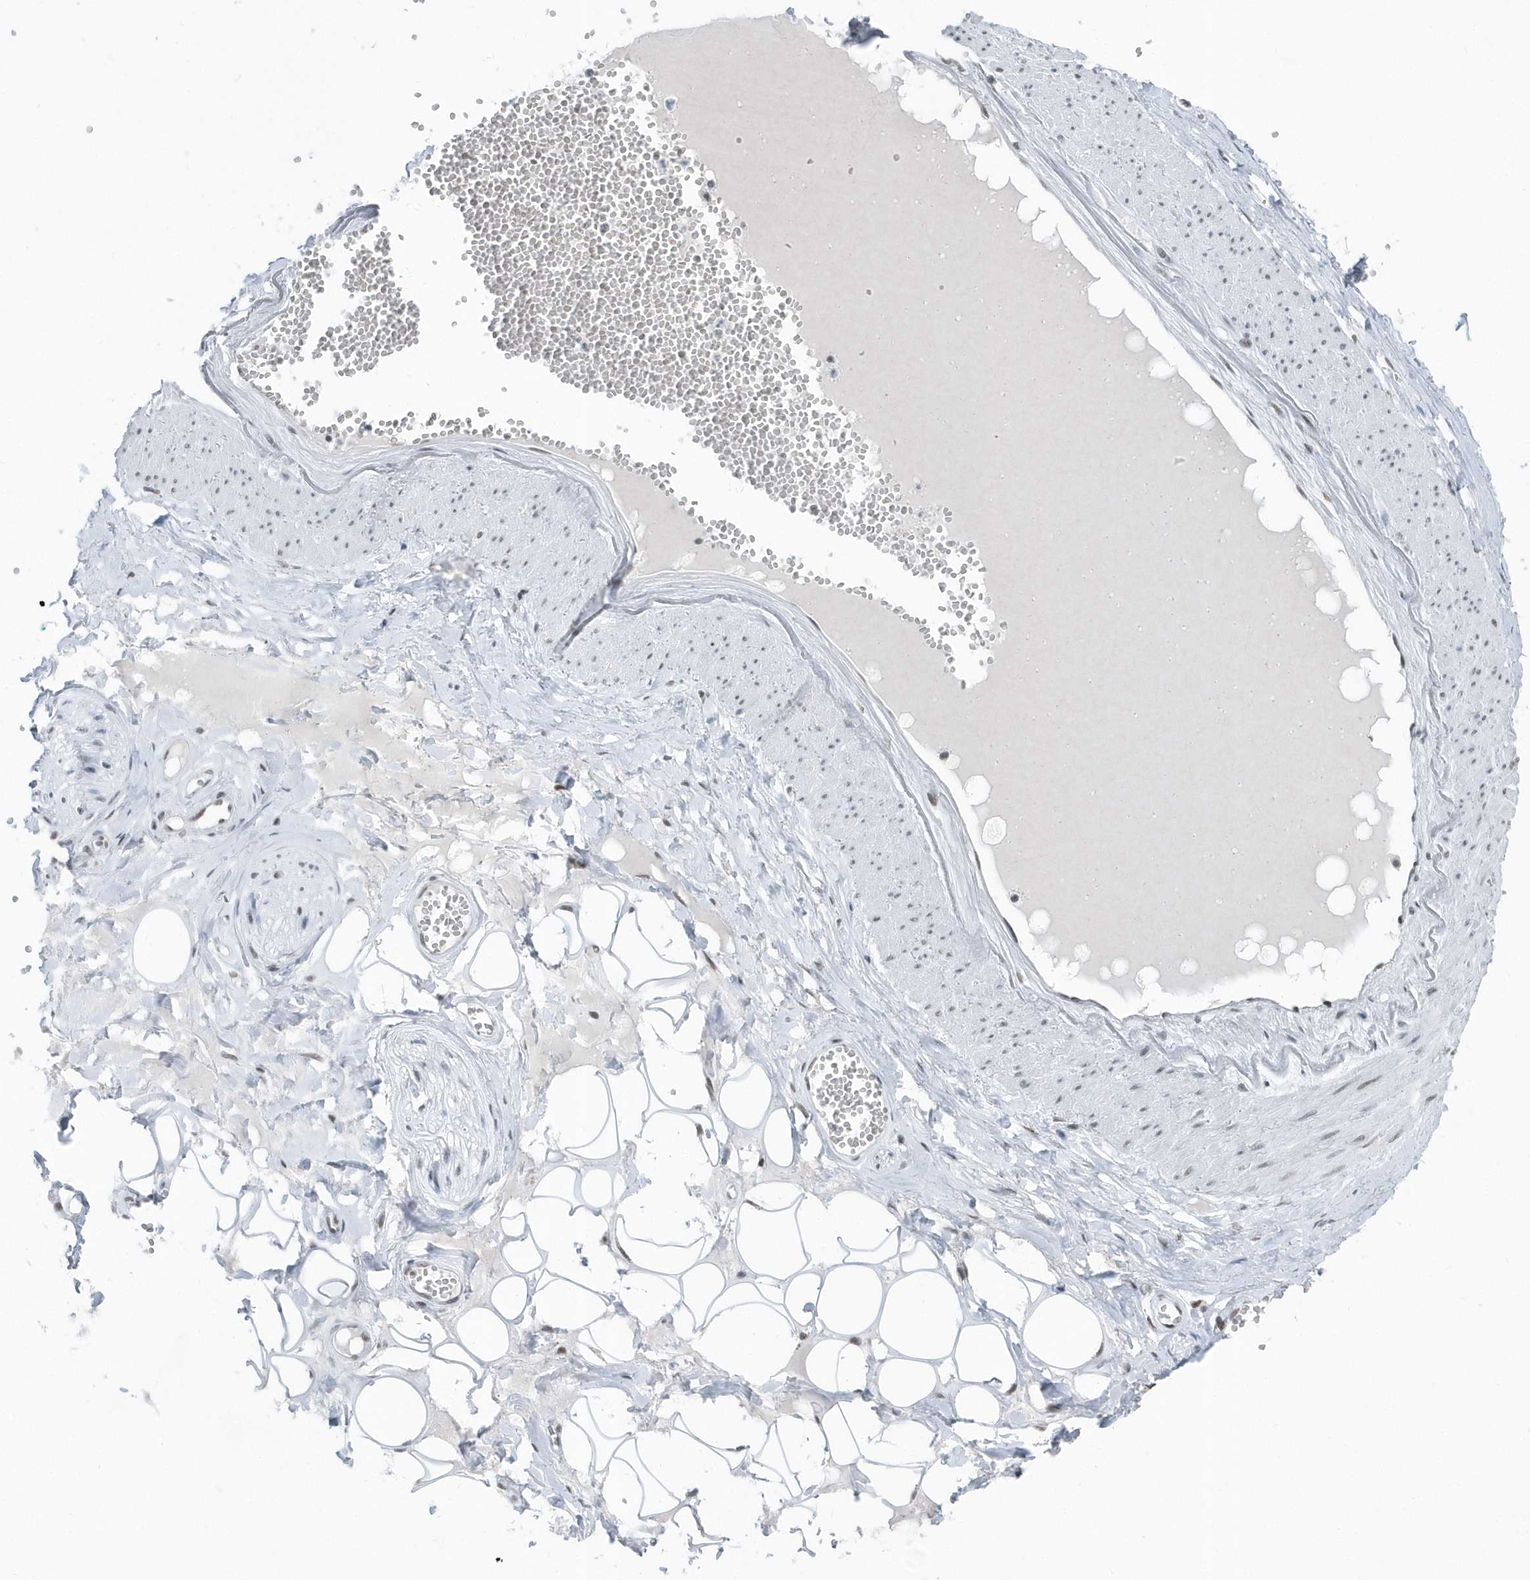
{"staining": {"intensity": "moderate", "quantity": "25%-75%", "location": "nuclear"}, "tissue": "adipose tissue", "cell_type": "Adipocytes", "image_type": "normal", "snomed": [{"axis": "morphology", "description": "Normal tissue, NOS"}, {"axis": "morphology", "description": "Inflammation, NOS"}, {"axis": "topography", "description": "Salivary gland"}, {"axis": "topography", "description": "Peripheral nerve tissue"}], "caption": "DAB immunohistochemical staining of benign adipose tissue shows moderate nuclear protein positivity in approximately 25%-75% of adipocytes.", "gene": "FIP1L1", "patient": {"sex": "female", "age": 75}}